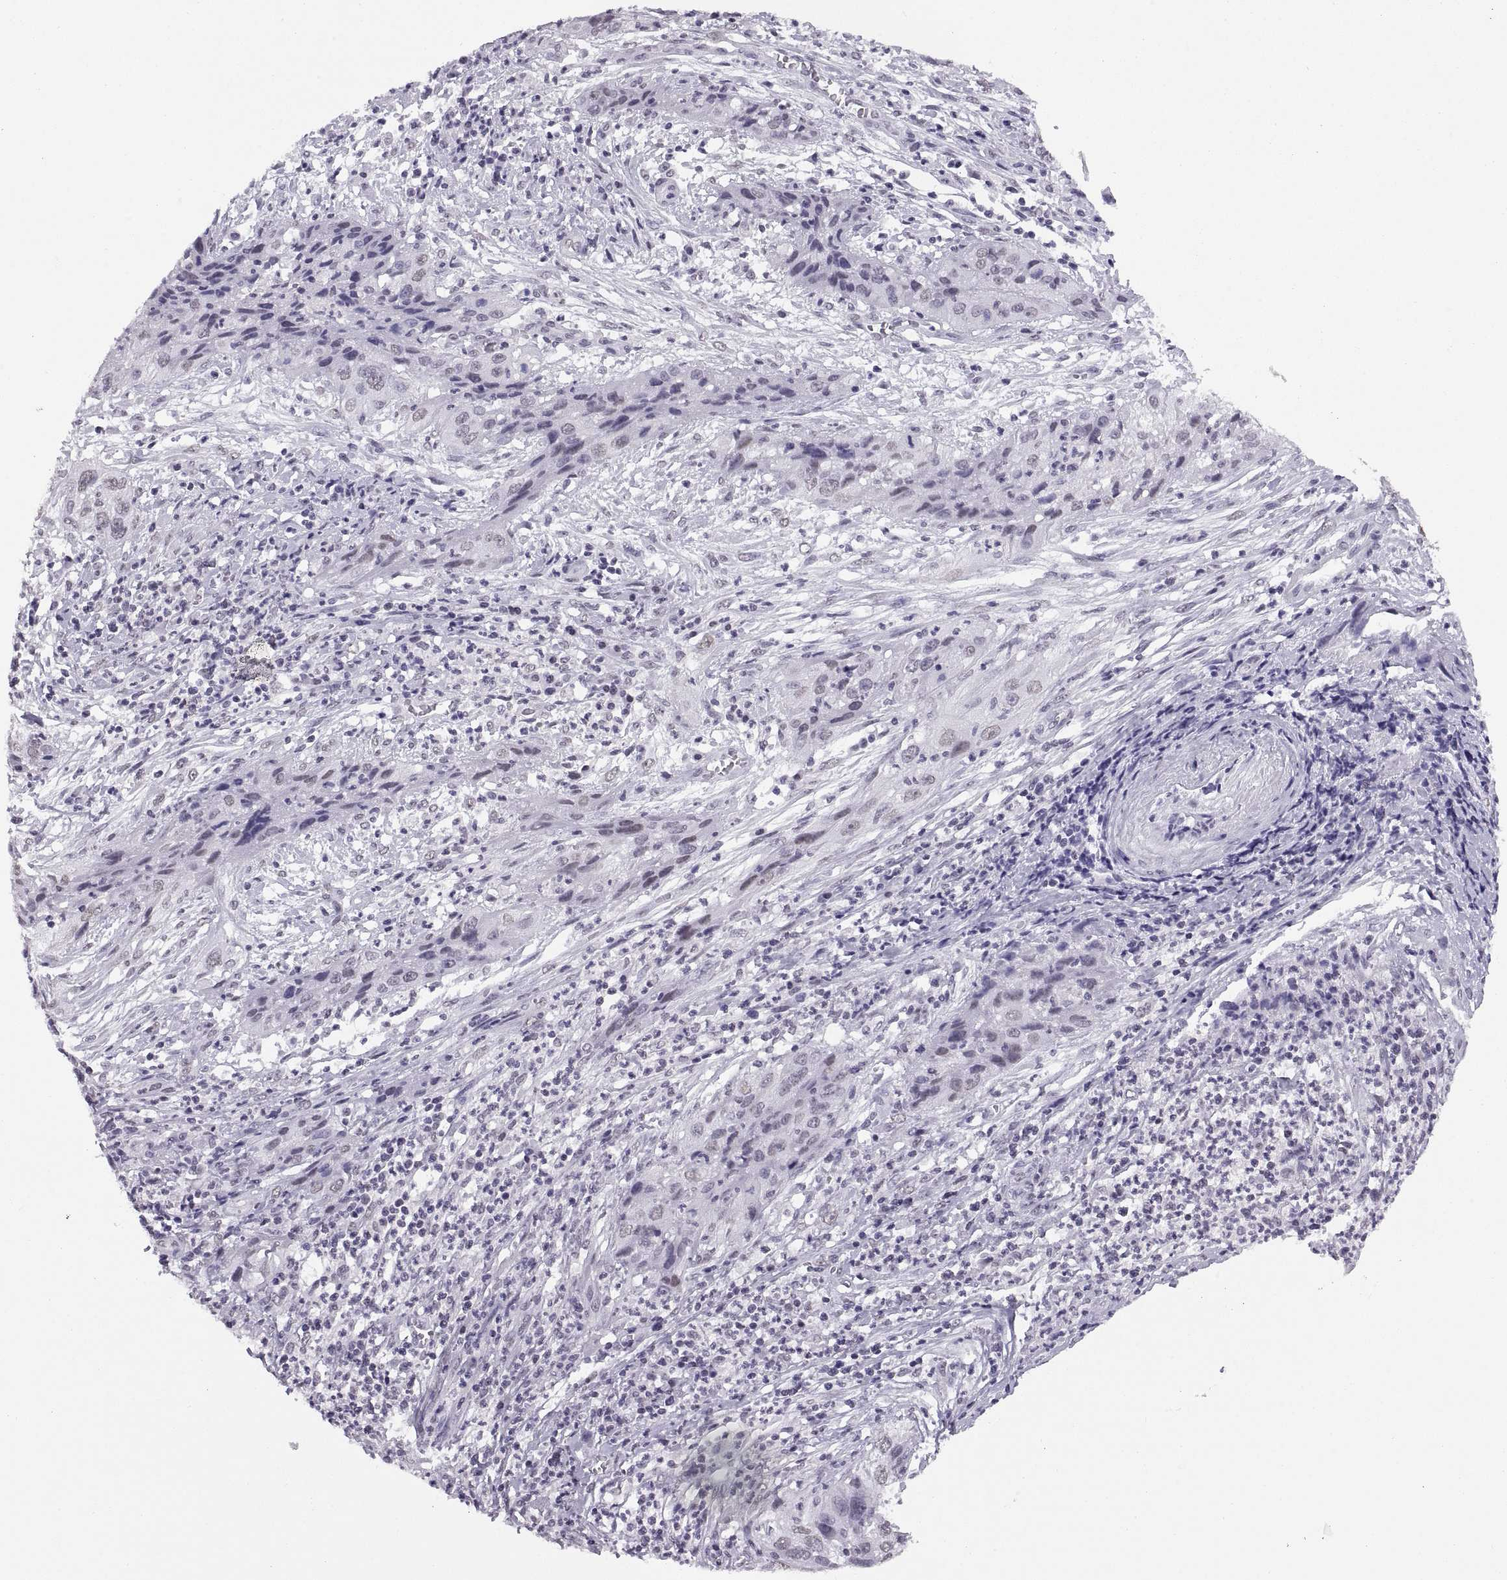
{"staining": {"intensity": "negative", "quantity": "none", "location": "none"}, "tissue": "cervical cancer", "cell_type": "Tumor cells", "image_type": "cancer", "snomed": [{"axis": "morphology", "description": "Squamous cell carcinoma, NOS"}, {"axis": "topography", "description": "Cervix"}], "caption": "Immunohistochemical staining of human squamous cell carcinoma (cervical) displays no significant staining in tumor cells.", "gene": "CARTPT", "patient": {"sex": "female", "age": 32}}